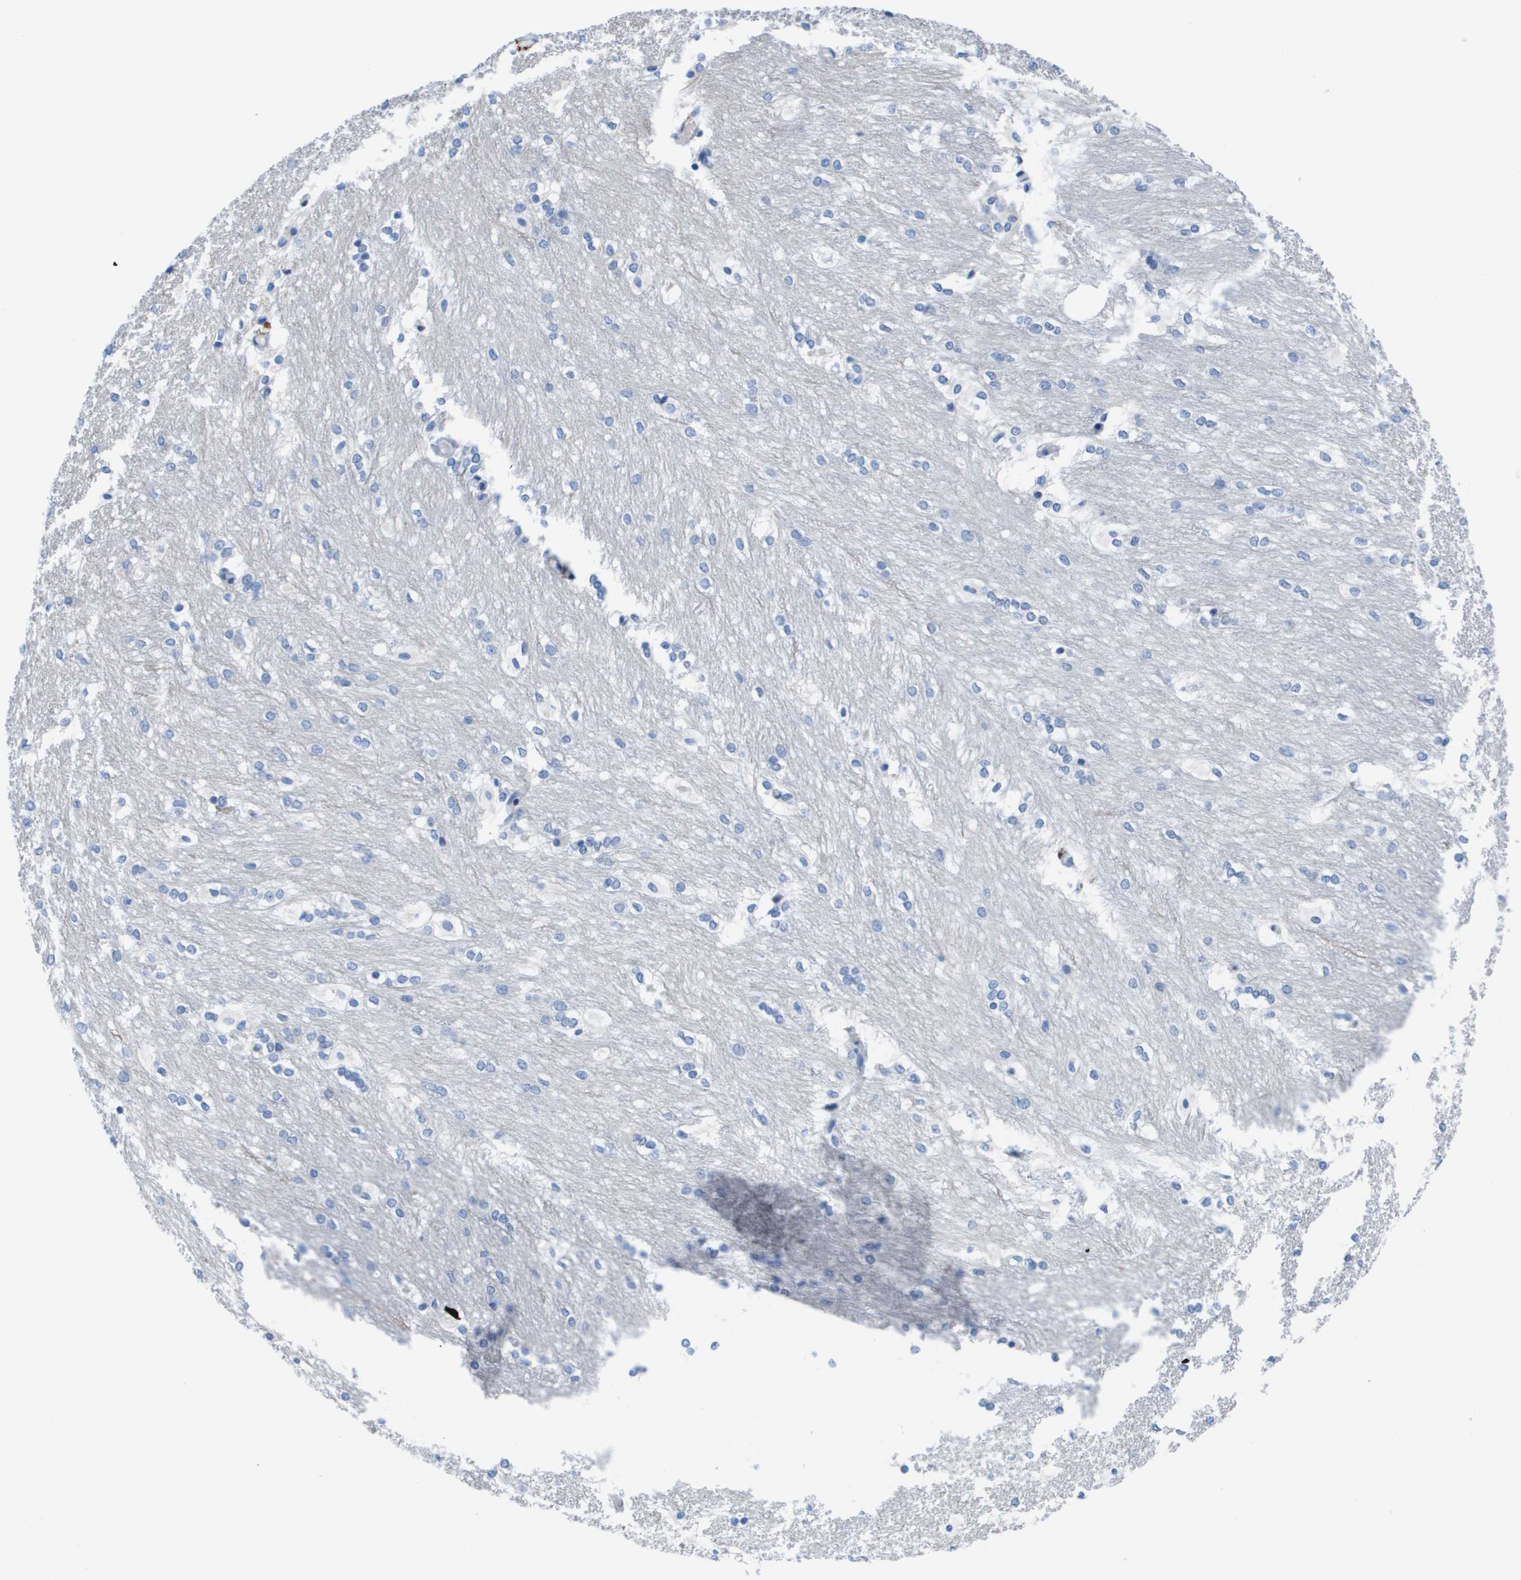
{"staining": {"intensity": "negative", "quantity": "none", "location": "none"}, "tissue": "caudate", "cell_type": "Glial cells", "image_type": "normal", "snomed": [{"axis": "morphology", "description": "Normal tissue, NOS"}, {"axis": "topography", "description": "Lateral ventricle wall"}], "caption": "High power microscopy micrograph of an immunohistochemistry image of benign caudate, revealing no significant positivity in glial cells.", "gene": "MS4A1", "patient": {"sex": "female", "age": 19}}